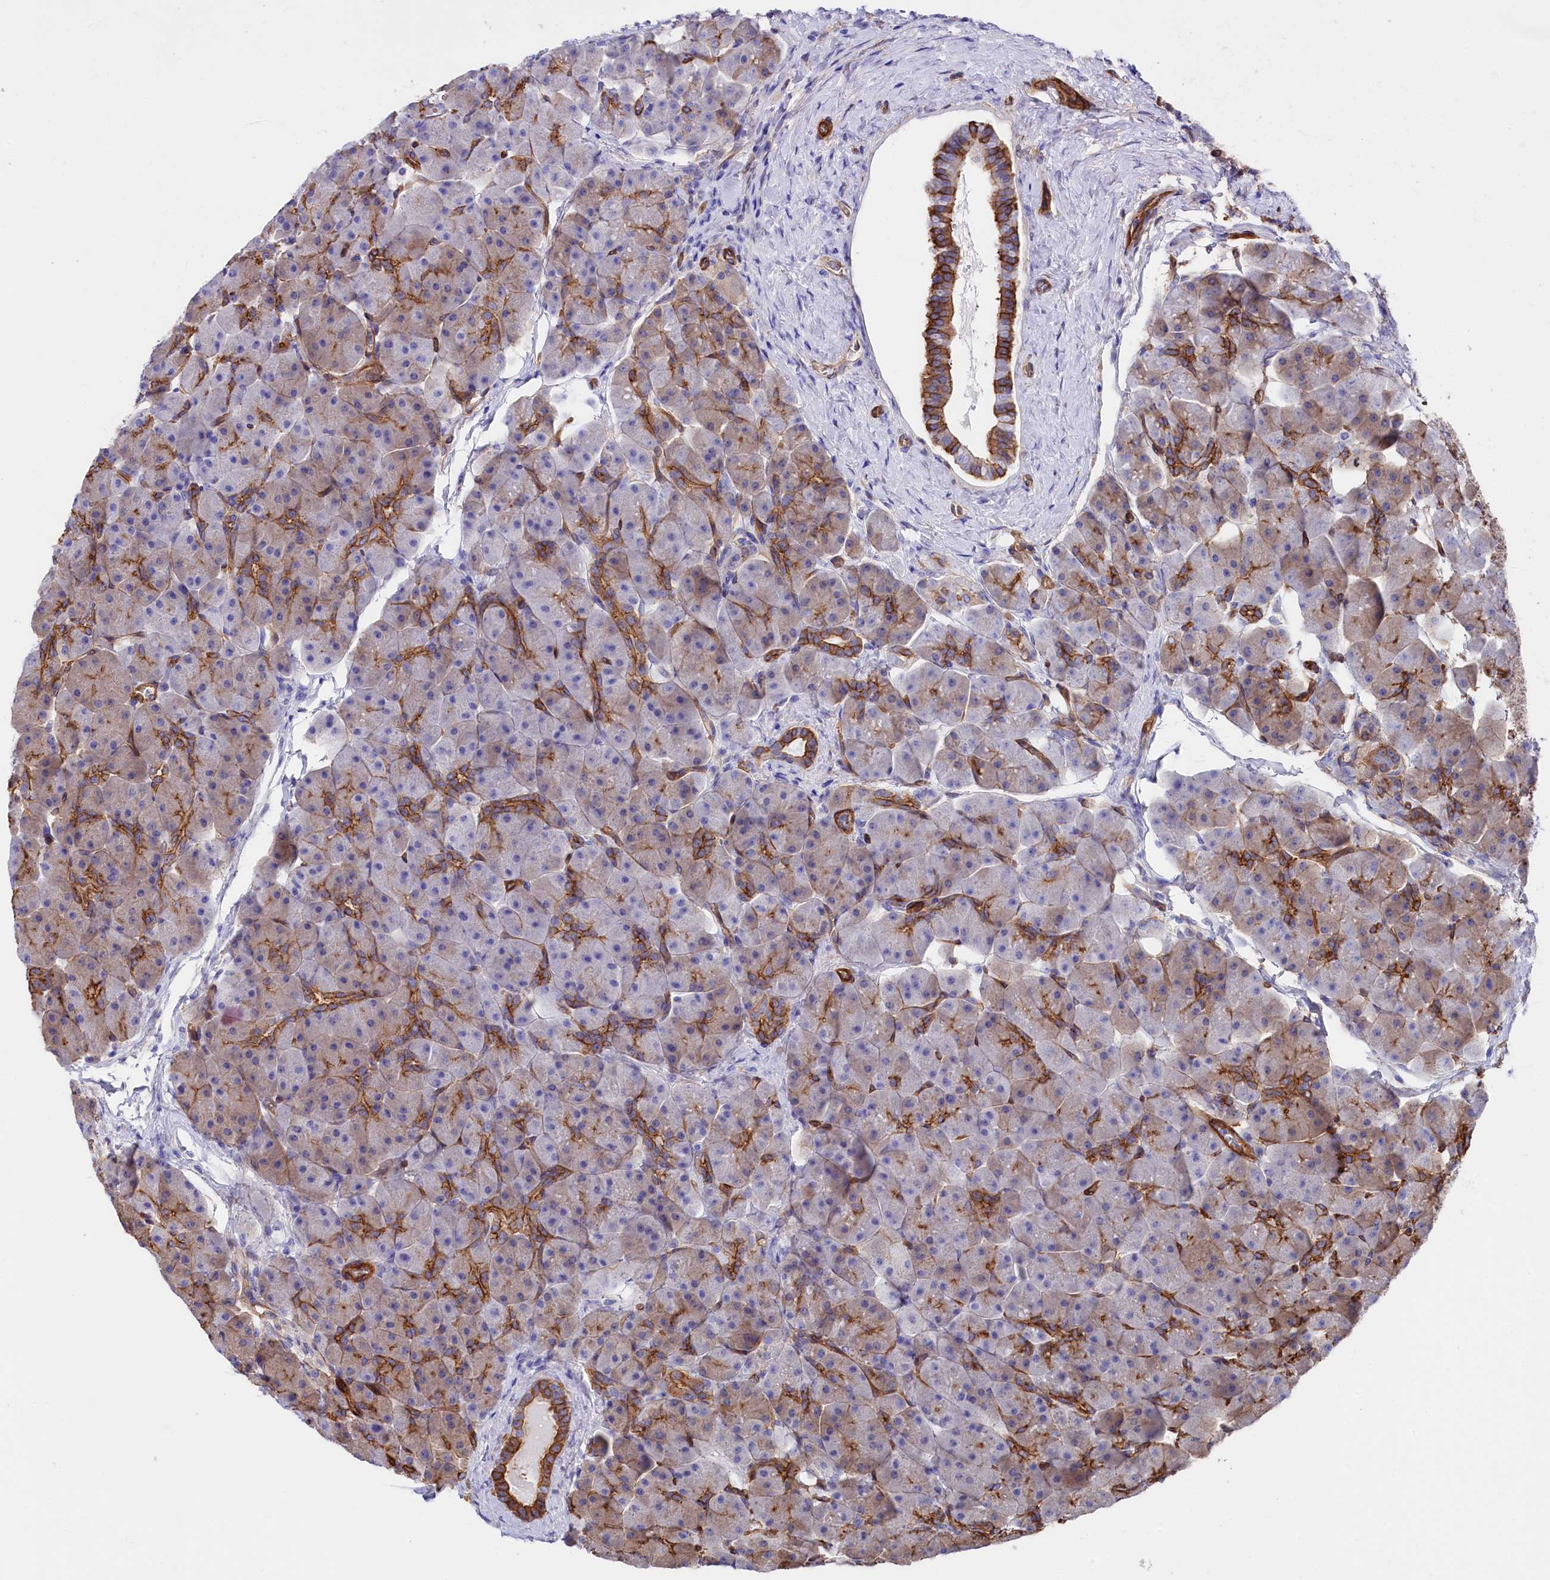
{"staining": {"intensity": "strong", "quantity": "25%-75%", "location": "cytoplasmic/membranous"}, "tissue": "pancreas", "cell_type": "Exocrine glandular cells", "image_type": "normal", "snomed": [{"axis": "morphology", "description": "Normal tissue, NOS"}, {"axis": "topography", "description": "Pancreas"}], "caption": "Human pancreas stained with a protein marker demonstrates strong staining in exocrine glandular cells.", "gene": "TNKS1BP1", "patient": {"sex": "male", "age": 66}}